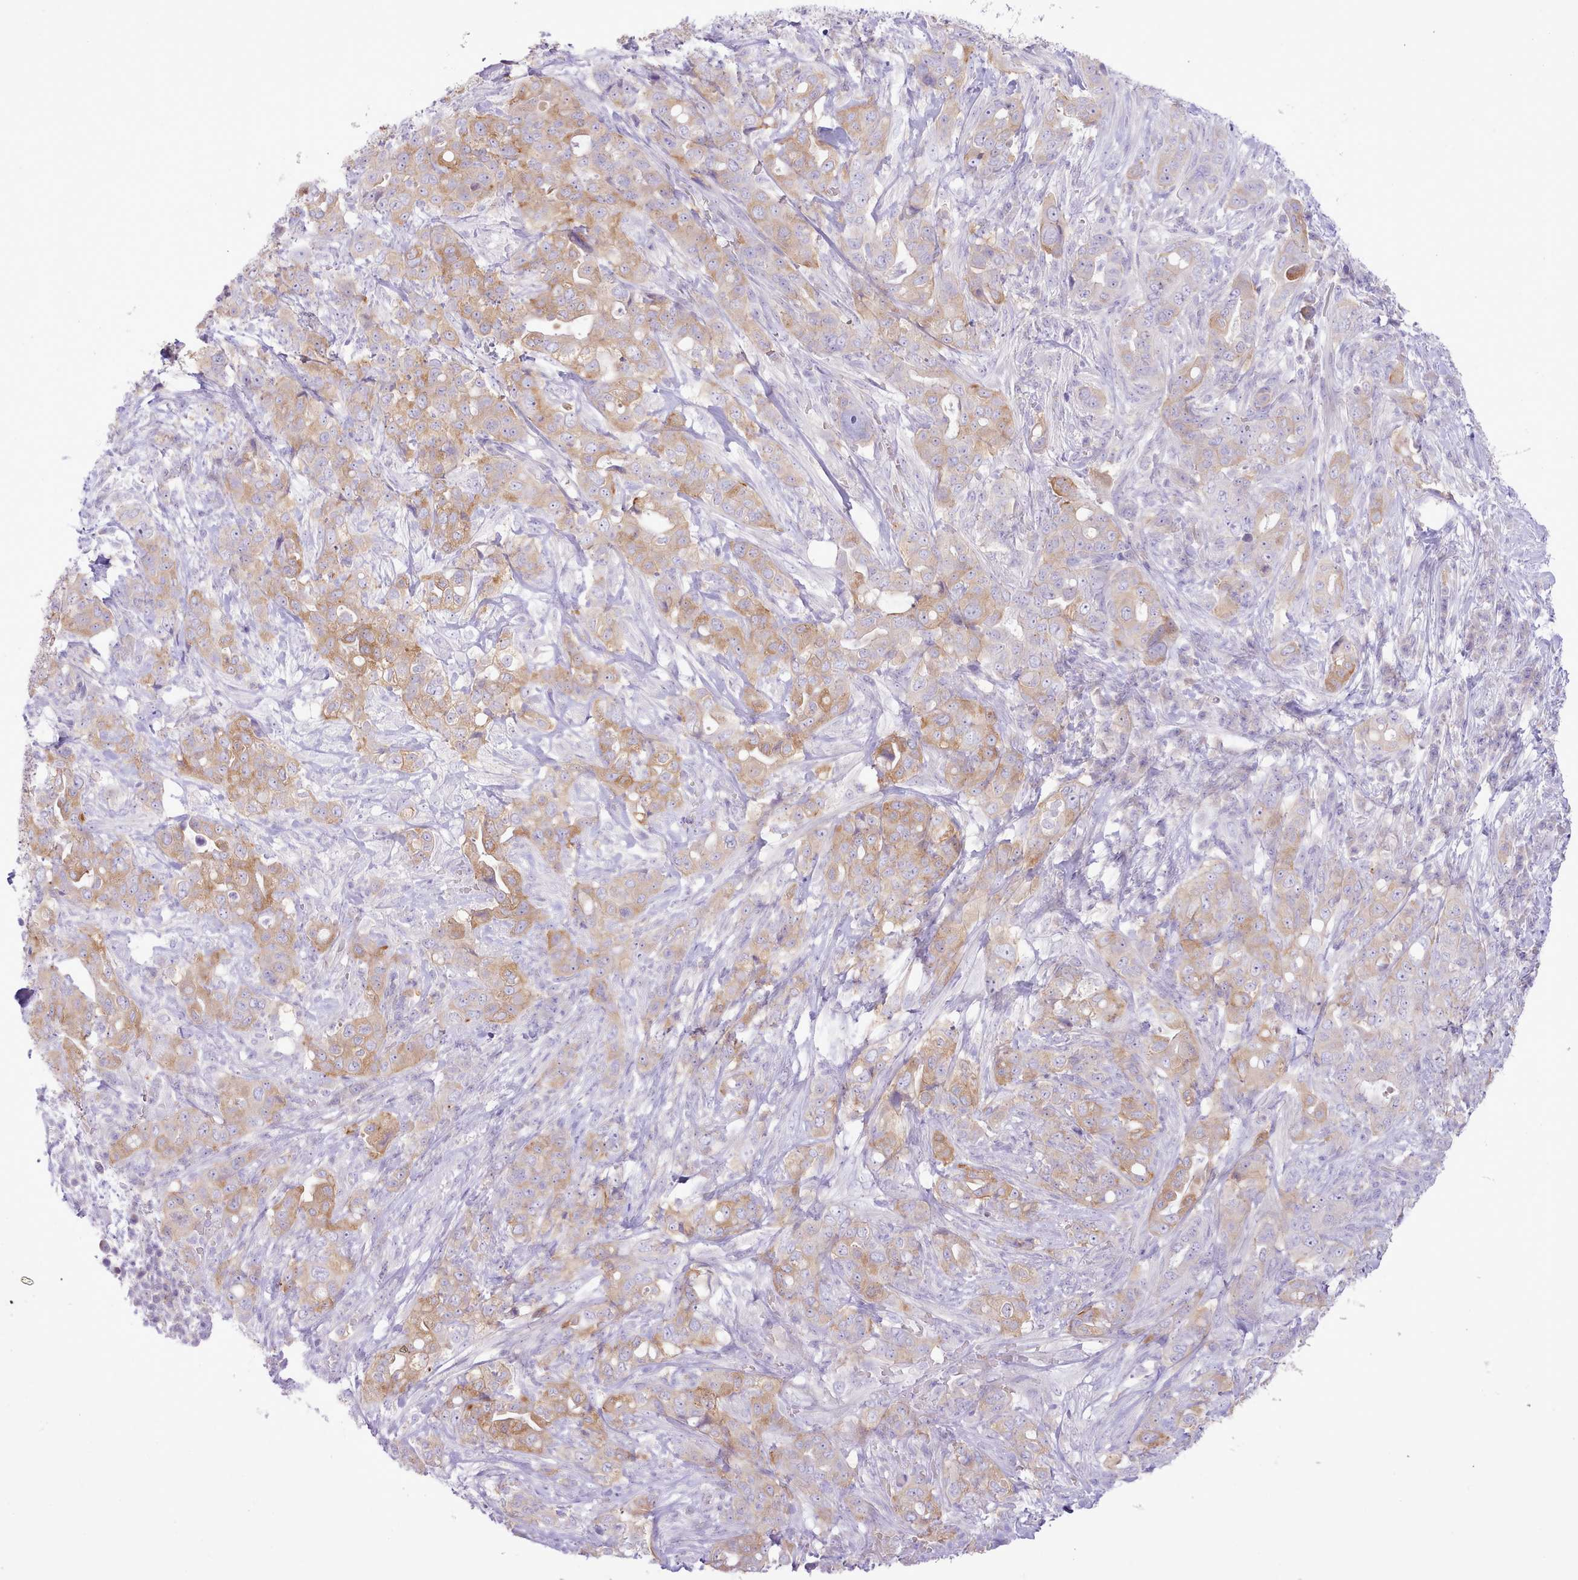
{"staining": {"intensity": "moderate", "quantity": "25%-75%", "location": "cytoplasmic/membranous"}, "tissue": "pancreatic cancer", "cell_type": "Tumor cells", "image_type": "cancer", "snomed": [{"axis": "morphology", "description": "Normal tissue, NOS"}, {"axis": "morphology", "description": "Adenocarcinoma, NOS"}, {"axis": "topography", "description": "Lymph node"}, {"axis": "topography", "description": "Pancreas"}], "caption": "Pancreatic adenocarcinoma stained for a protein reveals moderate cytoplasmic/membranous positivity in tumor cells.", "gene": "MDFI", "patient": {"sex": "female", "age": 67}}